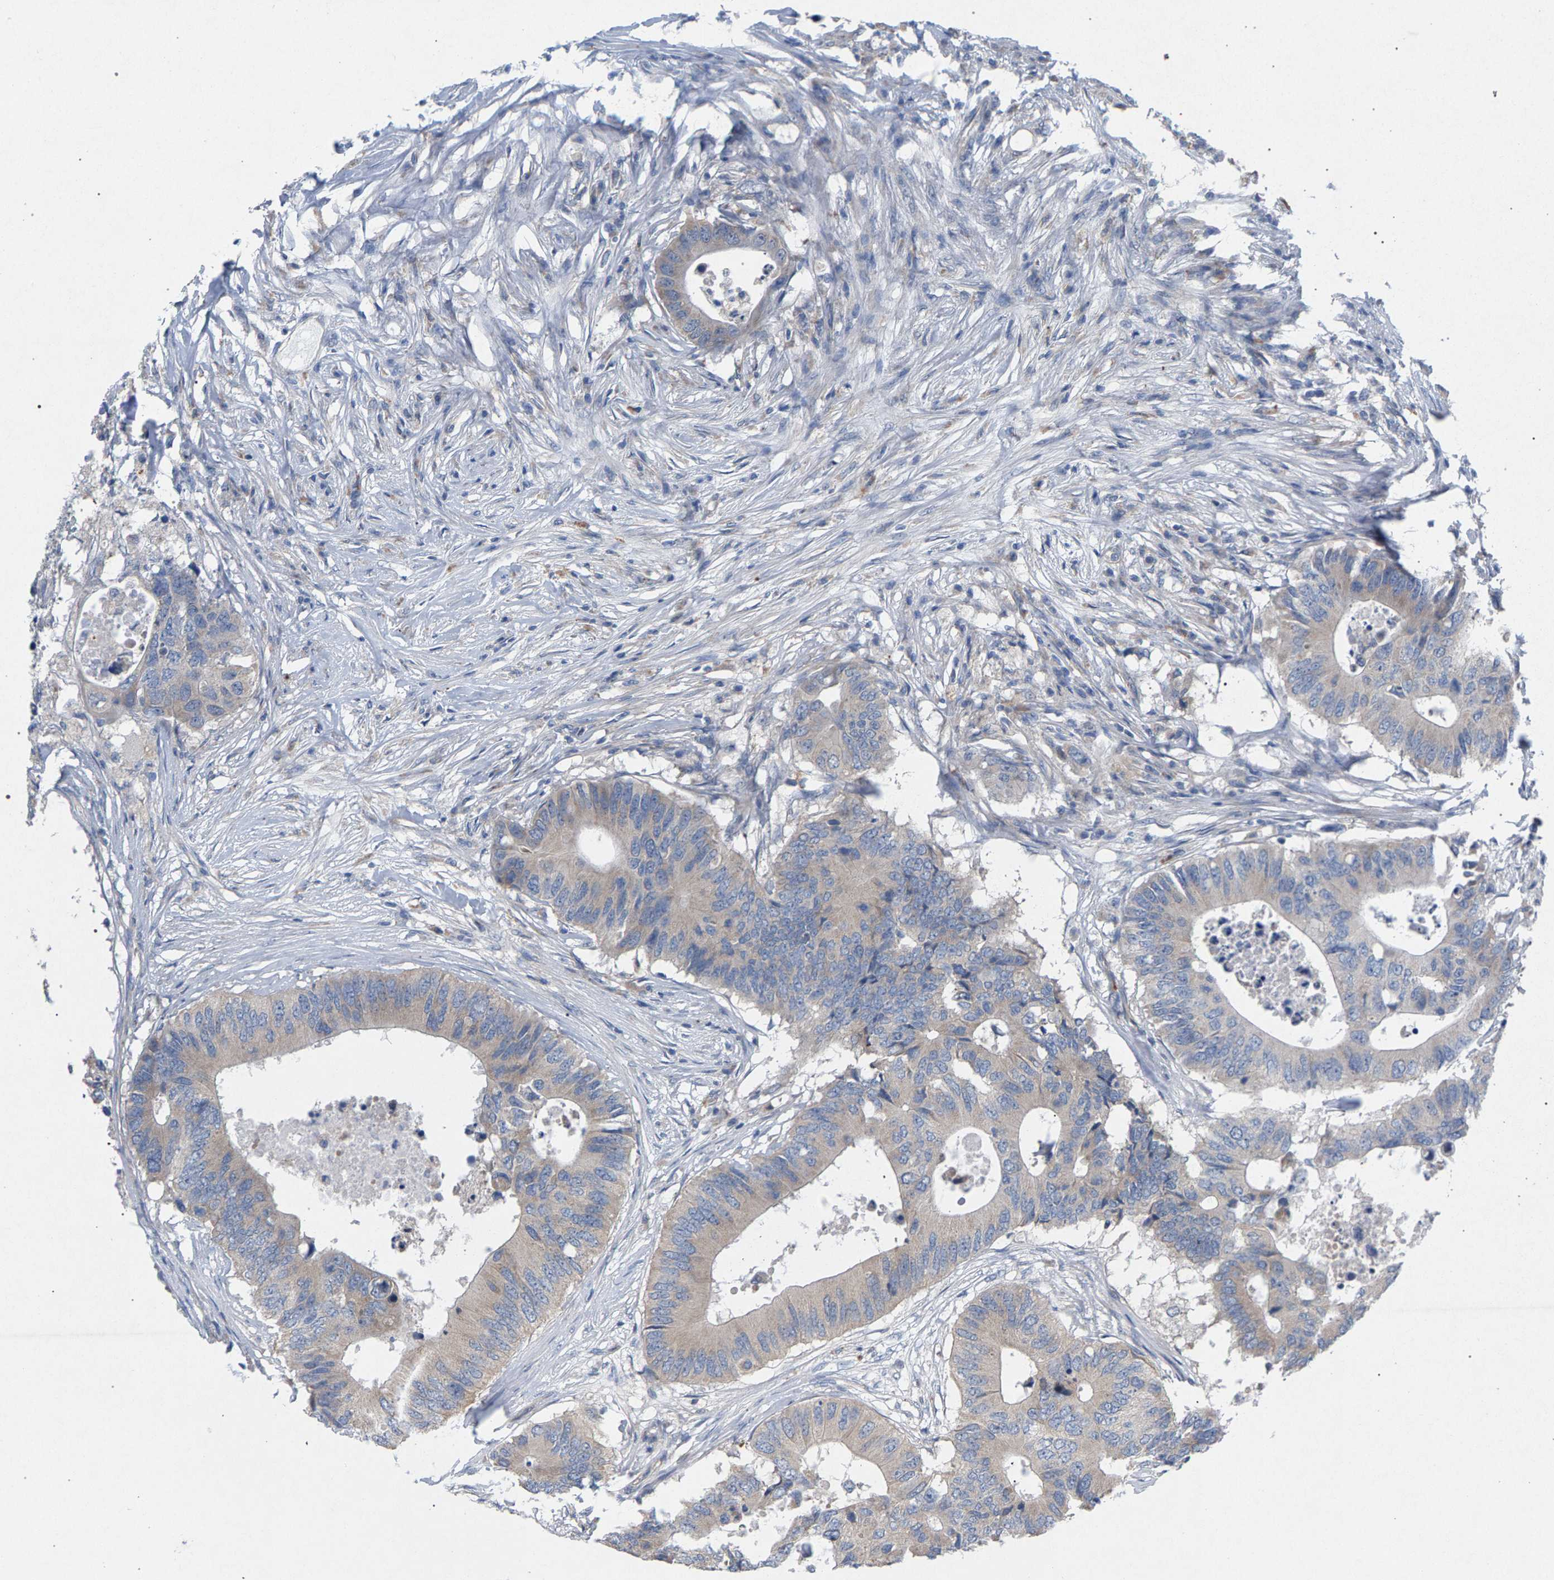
{"staining": {"intensity": "weak", "quantity": ">75%", "location": "cytoplasmic/membranous"}, "tissue": "colorectal cancer", "cell_type": "Tumor cells", "image_type": "cancer", "snomed": [{"axis": "morphology", "description": "Adenocarcinoma, NOS"}, {"axis": "topography", "description": "Colon"}], "caption": "Human colorectal cancer (adenocarcinoma) stained with a brown dye reveals weak cytoplasmic/membranous positive staining in approximately >75% of tumor cells.", "gene": "MAMDC2", "patient": {"sex": "male", "age": 71}}